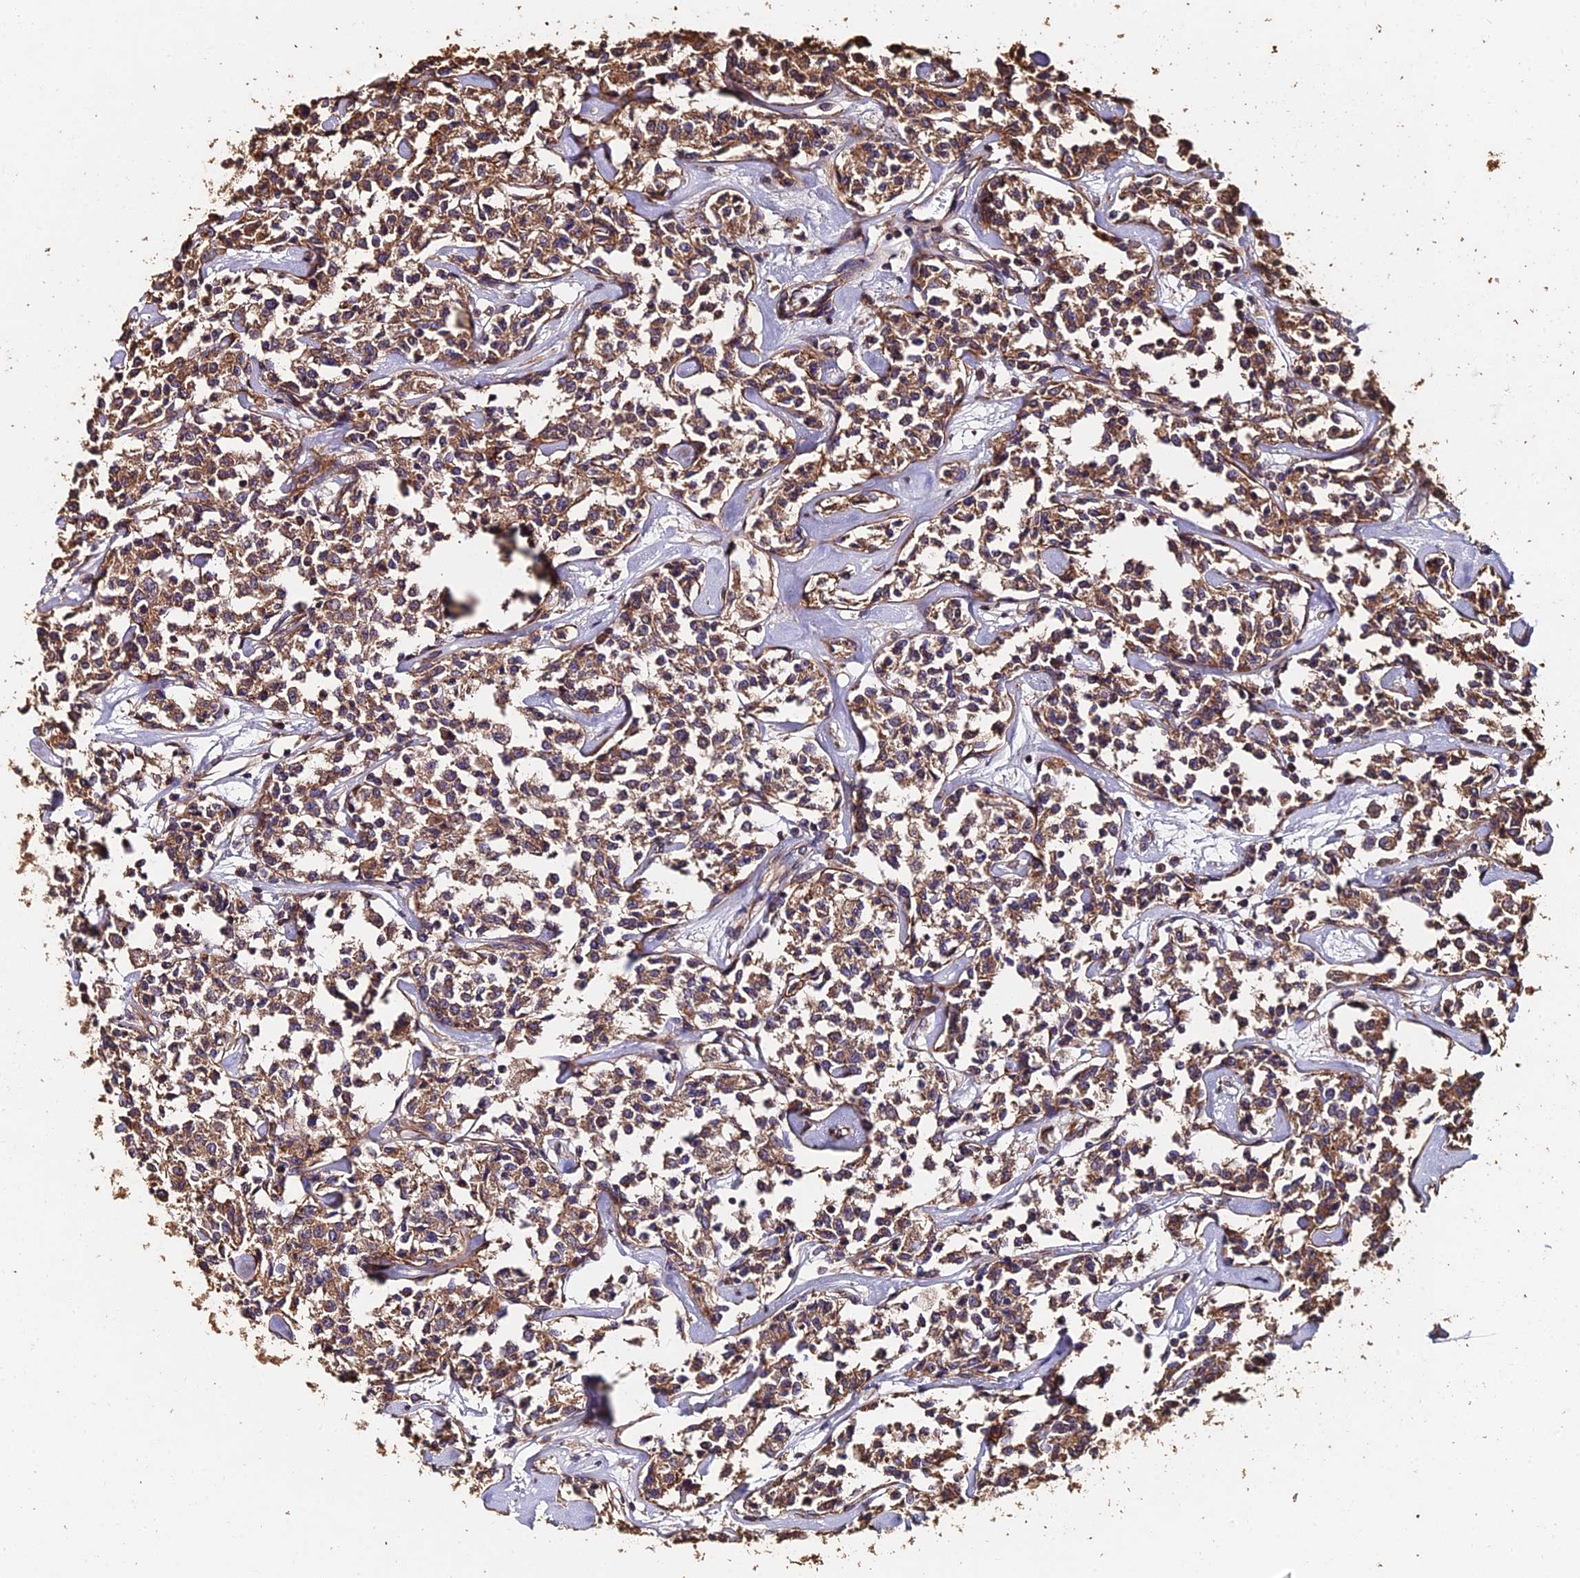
{"staining": {"intensity": "moderate", "quantity": ">75%", "location": "cytoplasmic/membranous"}, "tissue": "lymphoma", "cell_type": "Tumor cells", "image_type": "cancer", "snomed": [{"axis": "morphology", "description": "Malignant lymphoma, non-Hodgkin's type, Low grade"}, {"axis": "topography", "description": "Small intestine"}], "caption": "A micrograph of human lymphoma stained for a protein shows moderate cytoplasmic/membranous brown staining in tumor cells.", "gene": "EXT1", "patient": {"sex": "female", "age": 59}}